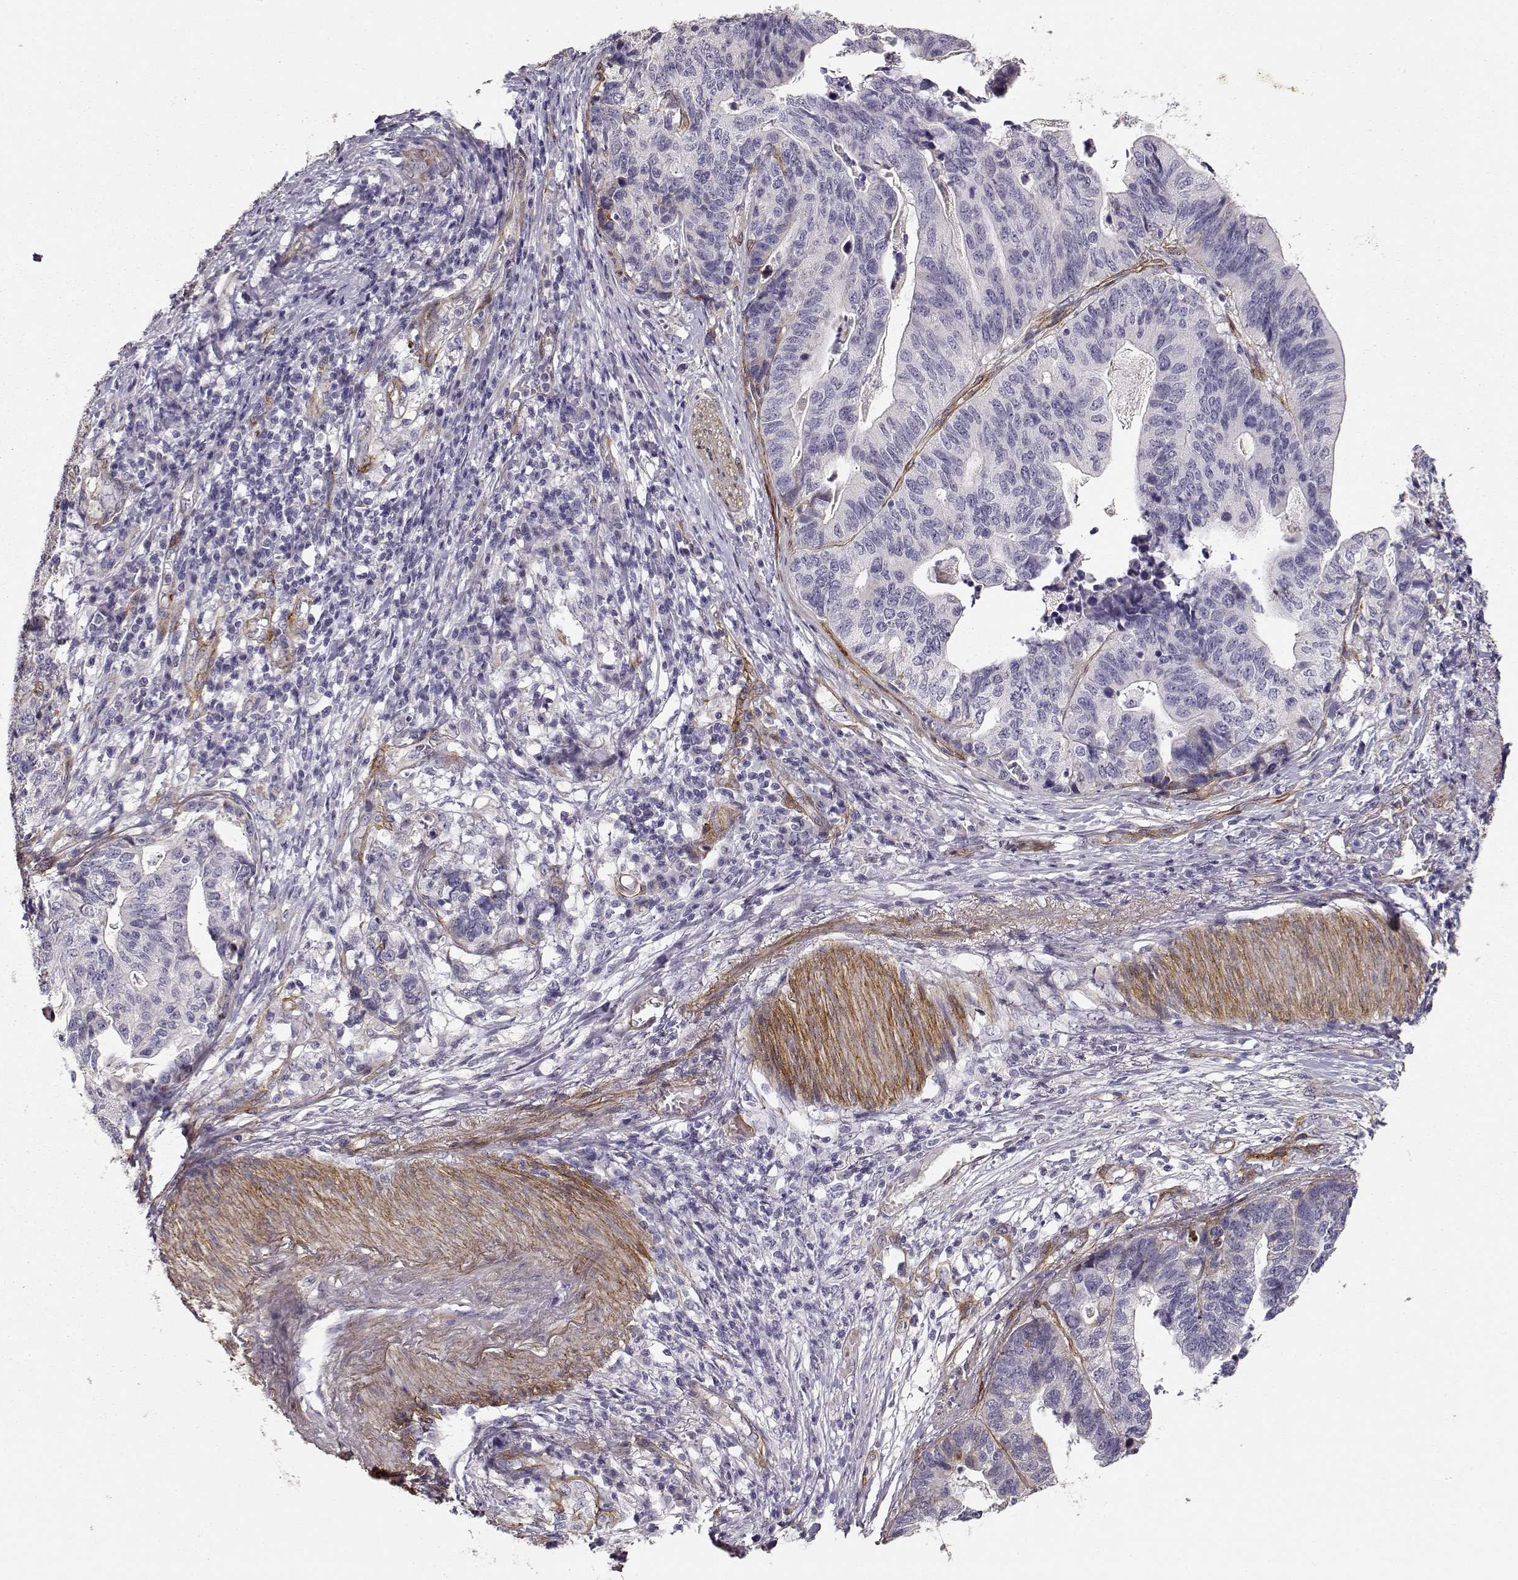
{"staining": {"intensity": "negative", "quantity": "none", "location": "none"}, "tissue": "stomach cancer", "cell_type": "Tumor cells", "image_type": "cancer", "snomed": [{"axis": "morphology", "description": "Adenocarcinoma, NOS"}, {"axis": "topography", "description": "Stomach, upper"}], "caption": "The photomicrograph shows no staining of tumor cells in stomach adenocarcinoma.", "gene": "LAMC1", "patient": {"sex": "female", "age": 67}}